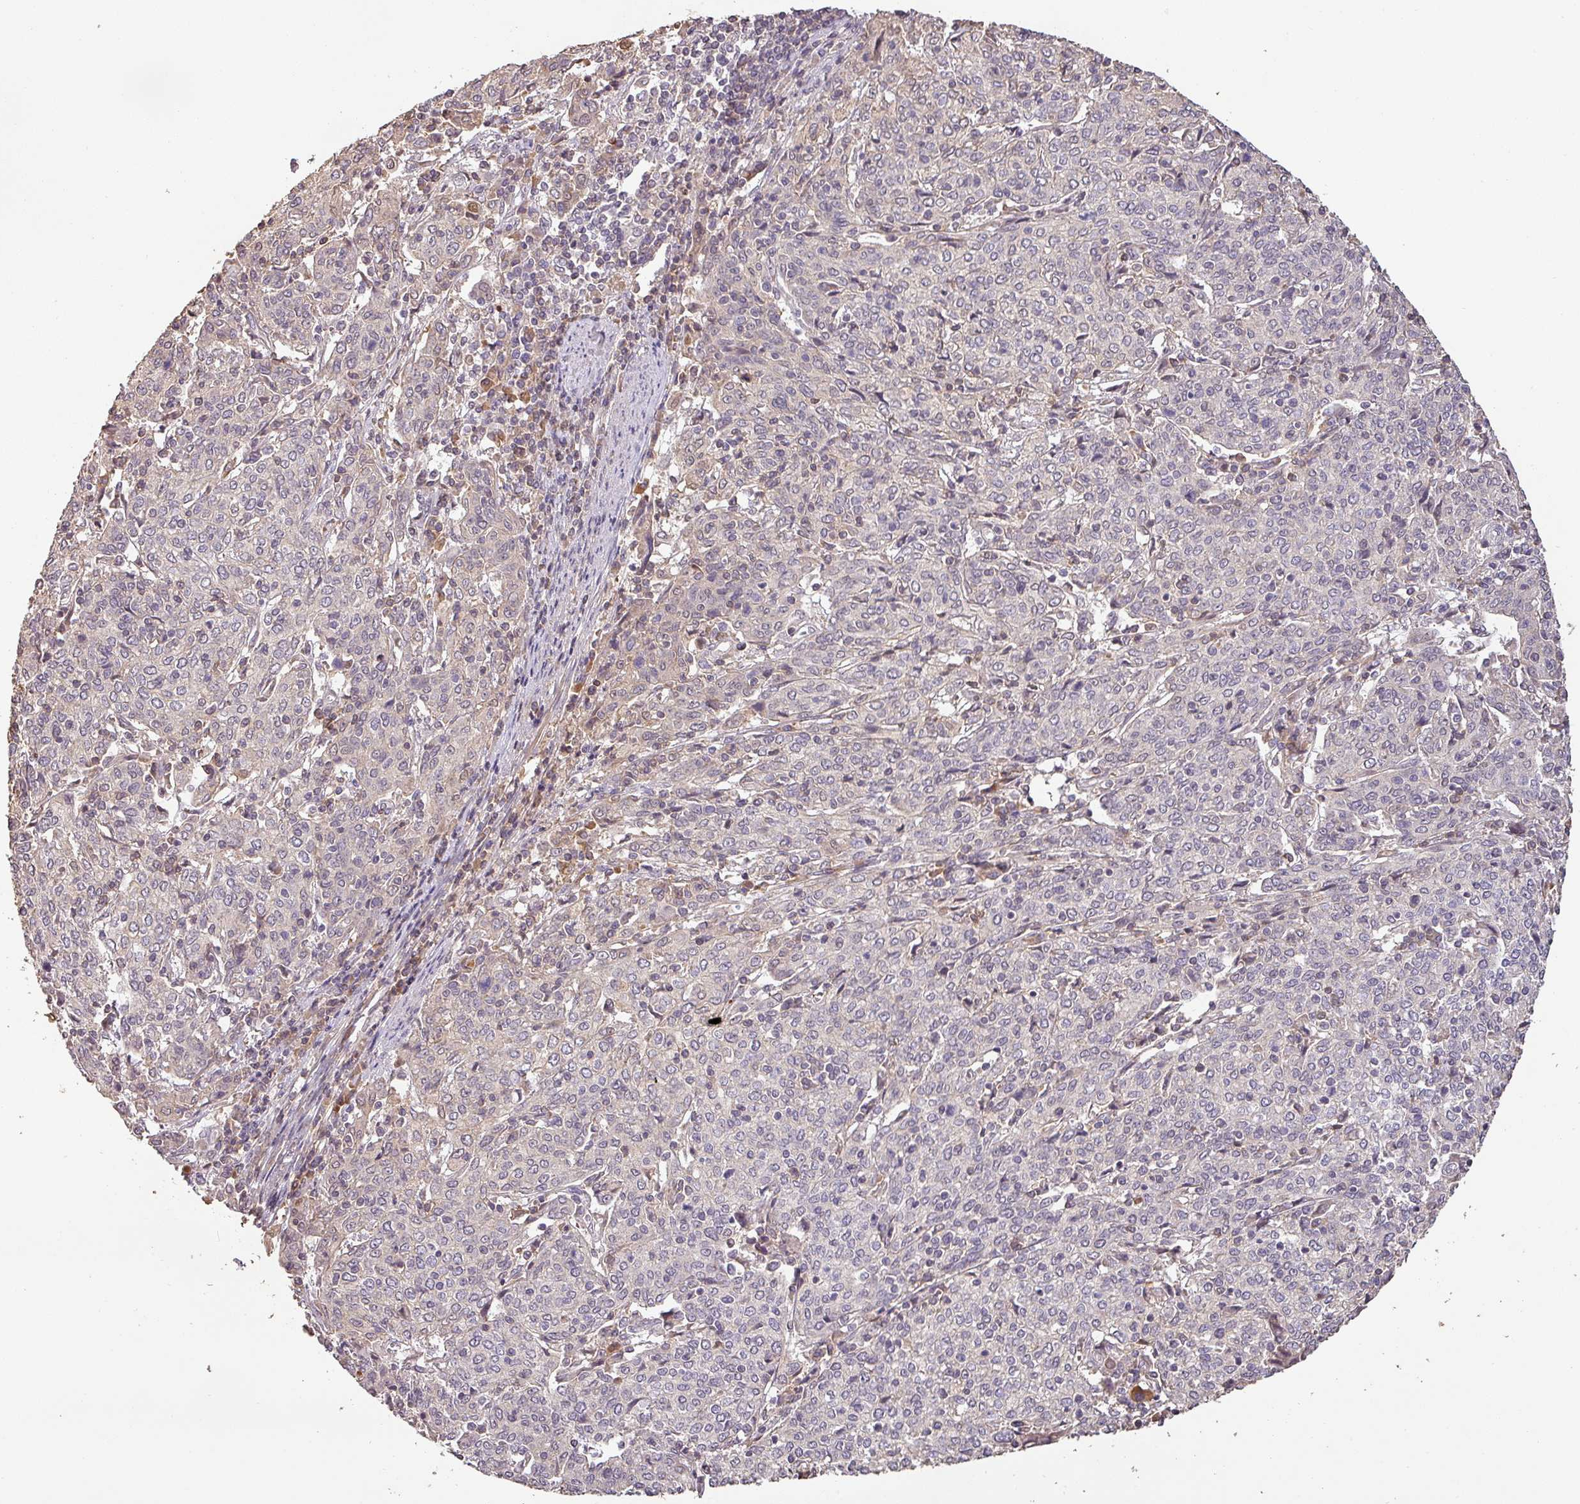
{"staining": {"intensity": "negative", "quantity": "none", "location": "none"}, "tissue": "cervical cancer", "cell_type": "Tumor cells", "image_type": "cancer", "snomed": [{"axis": "morphology", "description": "Squamous cell carcinoma, NOS"}, {"axis": "topography", "description": "Cervix"}], "caption": "Image shows no protein positivity in tumor cells of cervical squamous cell carcinoma tissue. (Brightfield microscopy of DAB (3,3'-diaminobenzidine) immunohistochemistry at high magnification).", "gene": "BPIFB3", "patient": {"sex": "female", "age": 67}}